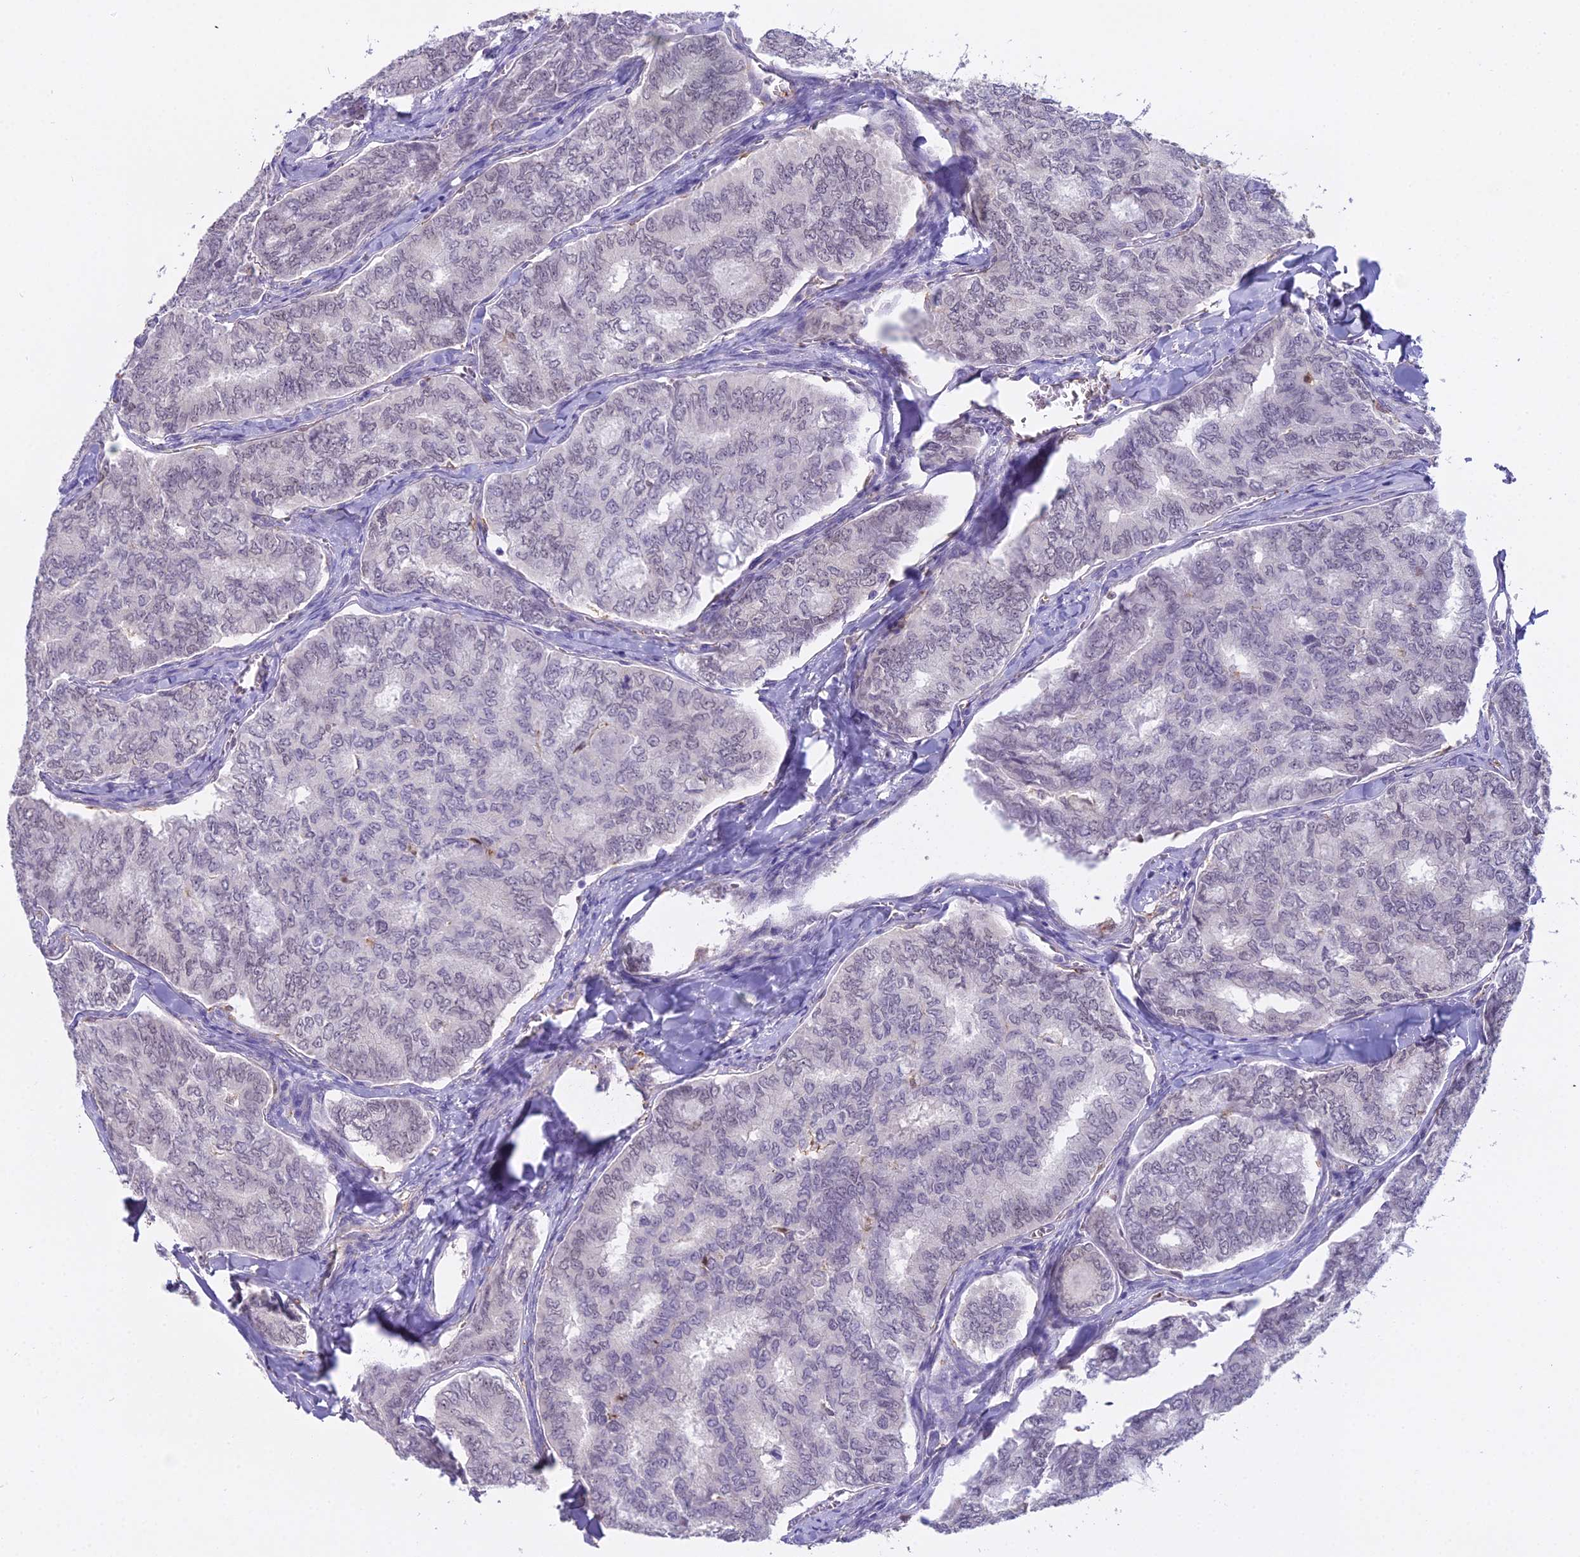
{"staining": {"intensity": "negative", "quantity": "none", "location": "none"}, "tissue": "thyroid cancer", "cell_type": "Tumor cells", "image_type": "cancer", "snomed": [{"axis": "morphology", "description": "Papillary adenocarcinoma, NOS"}, {"axis": "topography", "description": "Thyroid gland"}], "caption": "Tumor cells are negative for protein expression in human thyroid cancer. The staining is performed using DAB (3,3'-diaminobenzidine) brown chromogen with nuclei counter-stained in using hematoxylin.", "gene": "BLNK", "patient": {"sex": "female", "age": 35}}